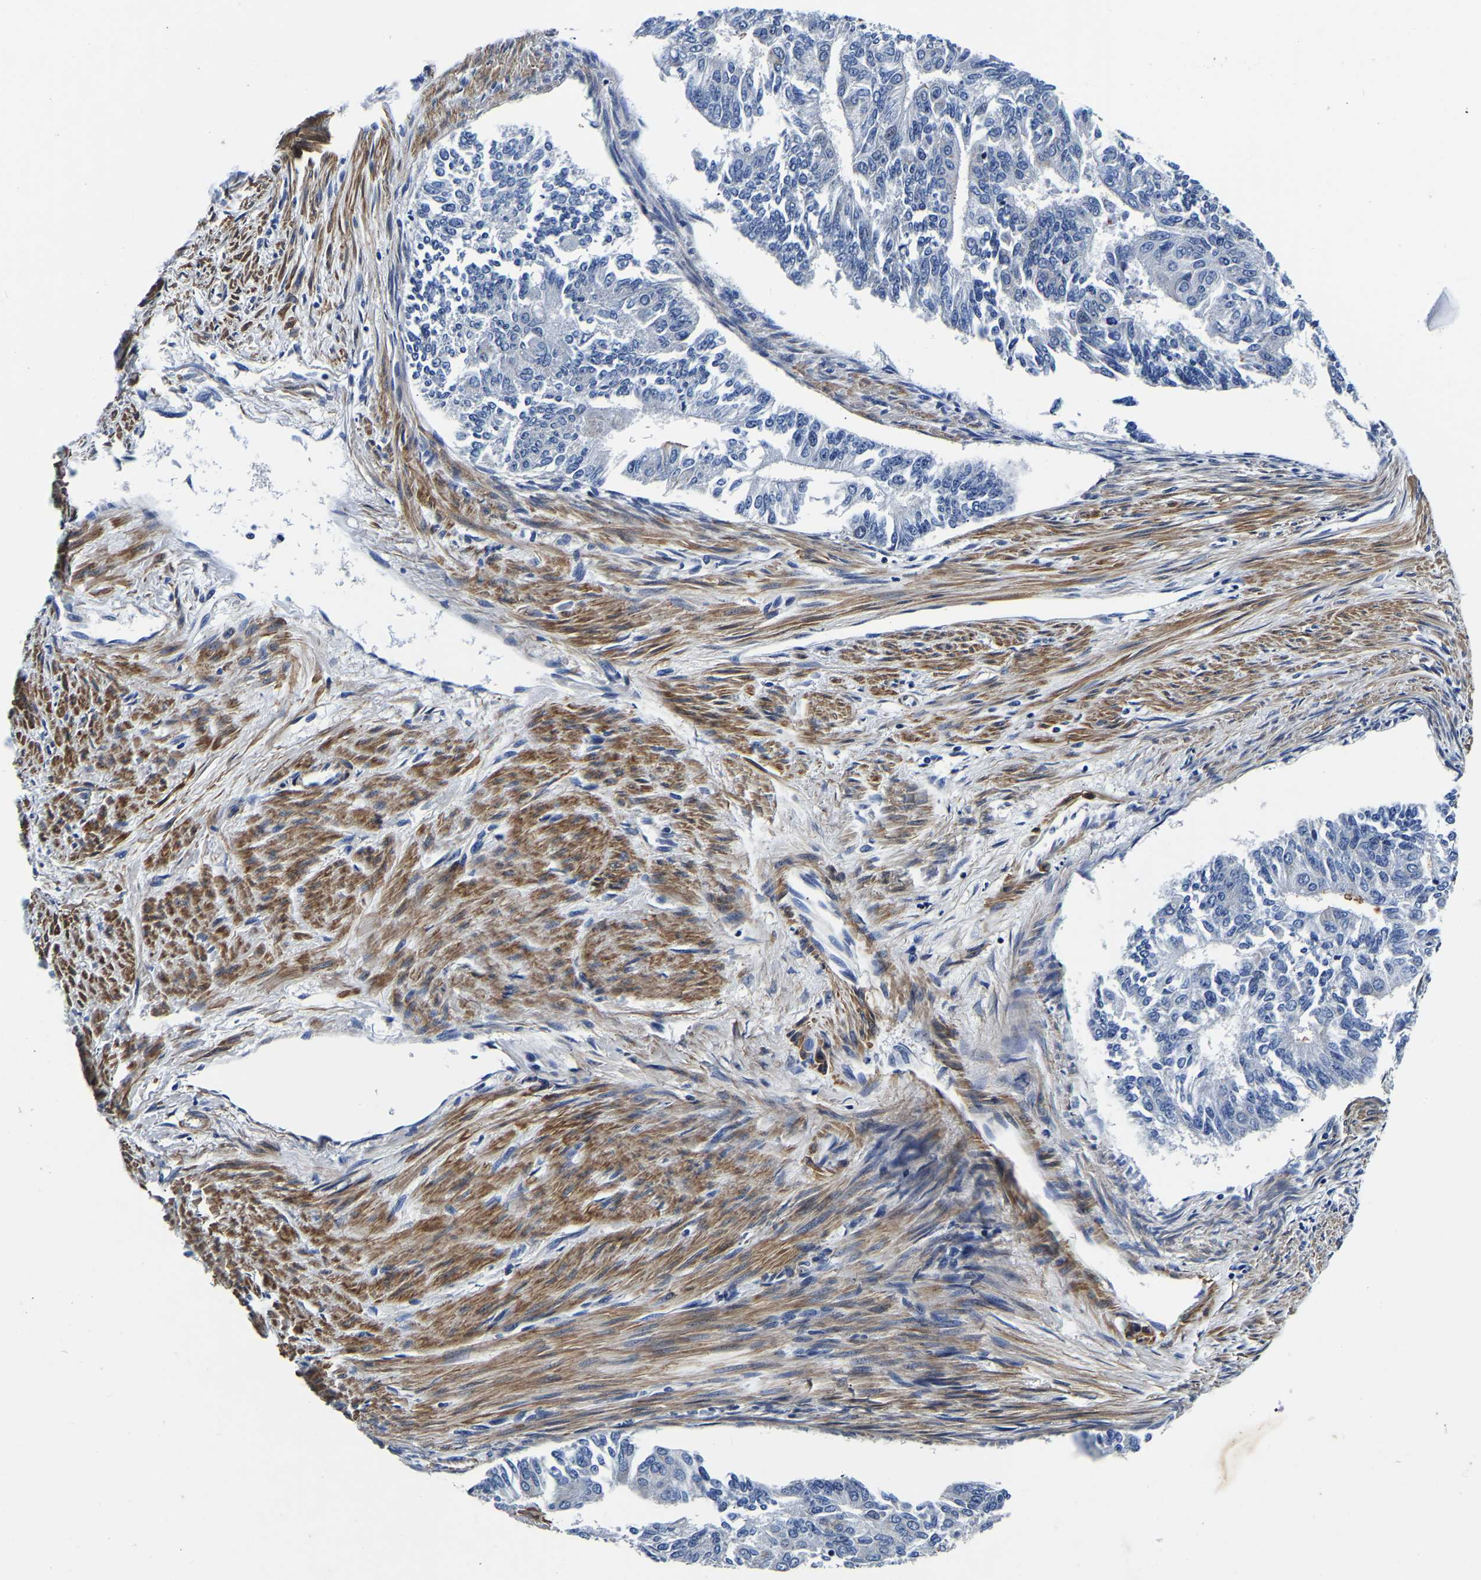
{"staining": {"intensity": "negative", "quantity": "none", "location": "none"}, "tissue": "endometrial cancer", "cell_type": "Tumor cells", "image_type": "cancer", "snomed": [{"axis": "morphology", "description": "Adenocarcinoma, NOS"}, {"axis": "topography", "description": "Endometrium"}], "caption": "A histopathology image of adenocarcinoma (endometrial) stained for a protein exhibits no brown staining in tumor cells.", "gene": "KCTD17", "patient": {"sex": "female", "age": 32}}